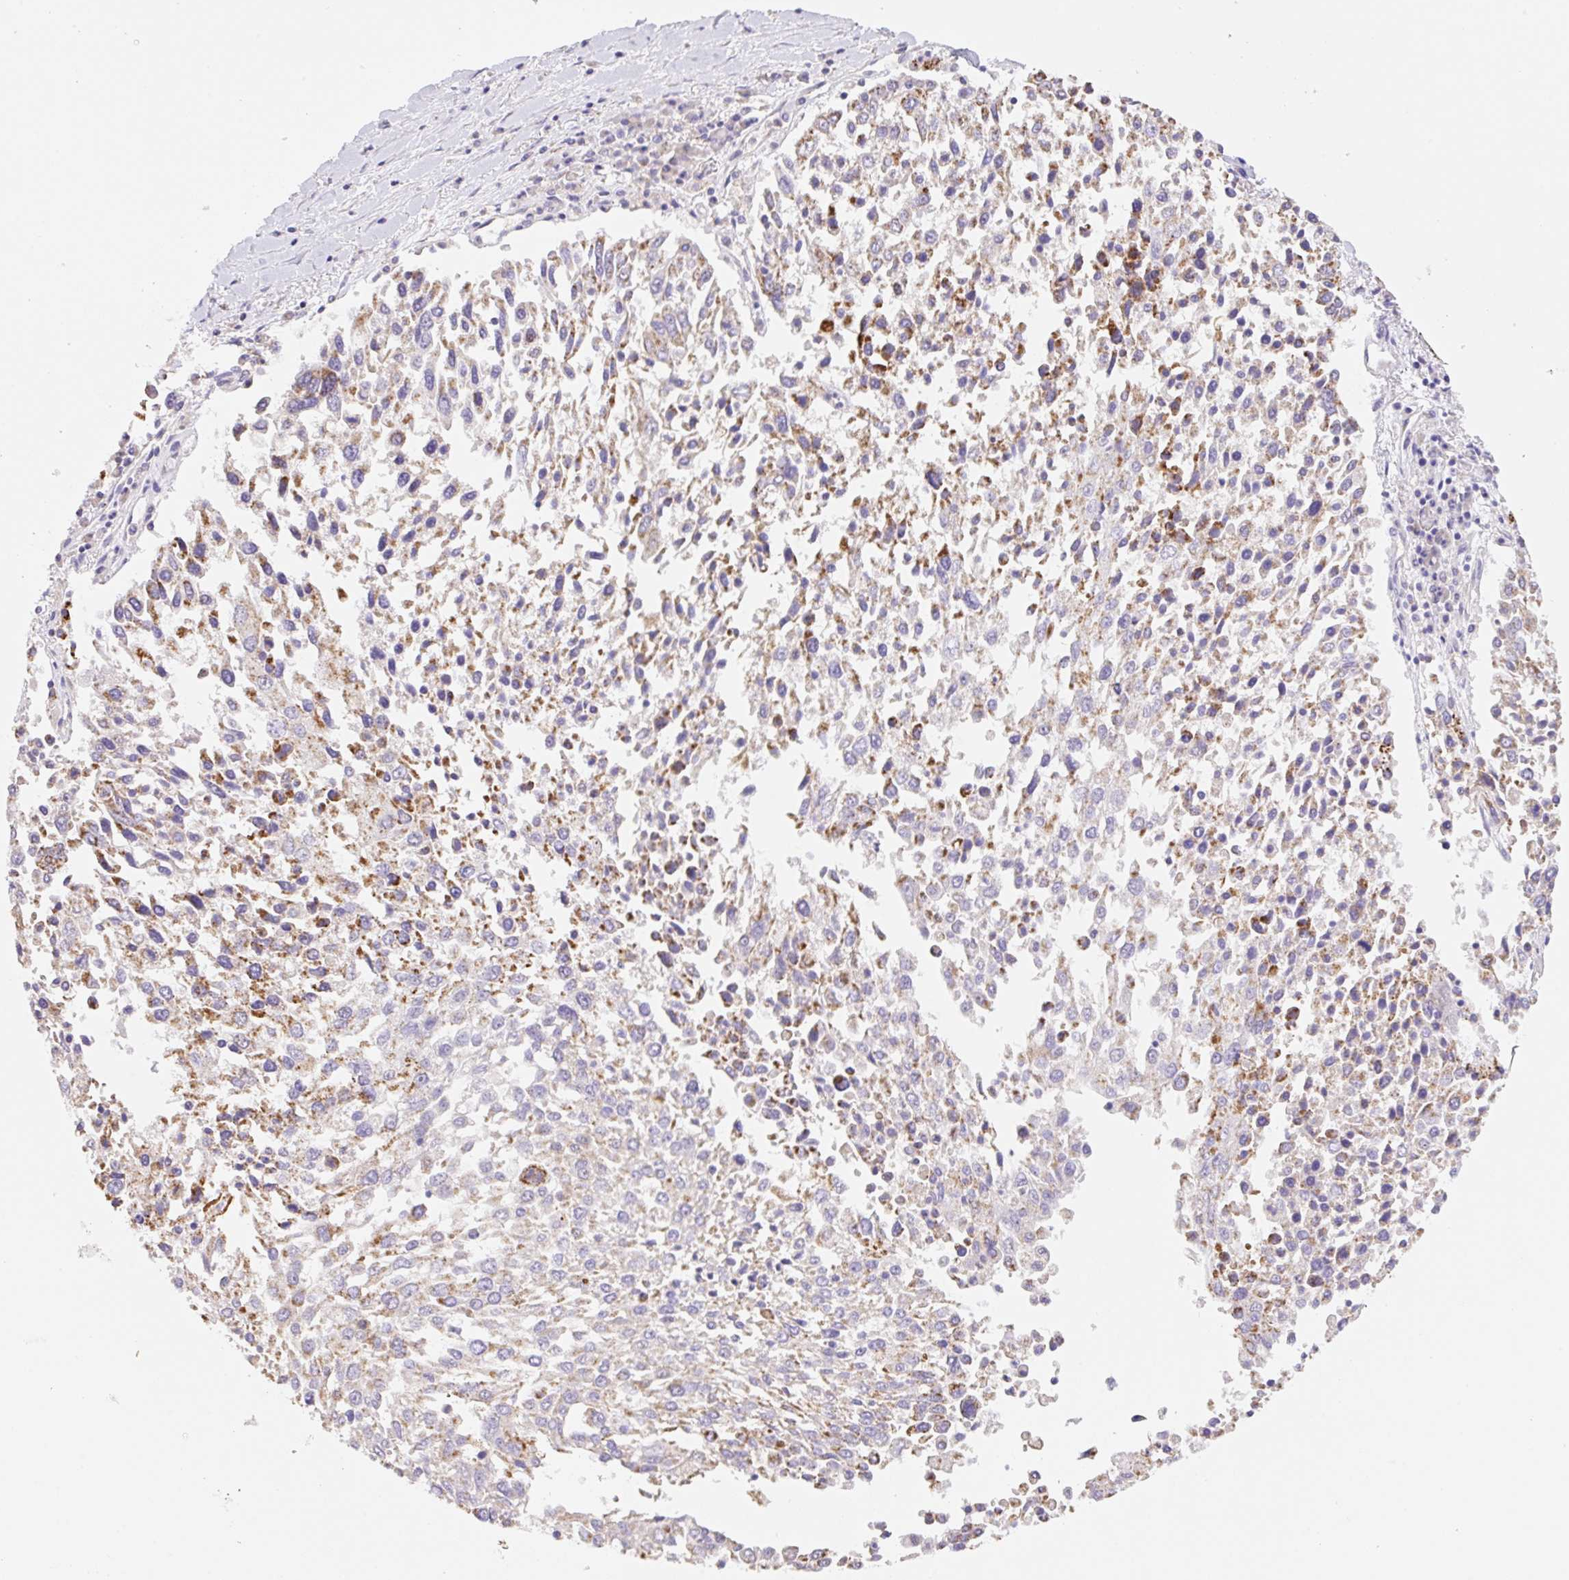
{"staining": {"intensity": "moderate", "quantity": "<25%", "location": "cytoplasmic/membranous"}, "tissue": "lung cancer", "cell_type": "Tumor cells", "image_type": "cancer", "snomed": [{"axis": "morphology", "description": "Squamous cell carcinoma, NOS"}, {"axis": "topography", "description": "Lung"}], "caption": "High-power microscopy captured an IHC image of lung cancer (squamous cell carcinoma), revealing moderate cytoplasmic/membranous positivity in about <25% of tumor cells. (brown staining indicates protein expression, while blue staining denotes nuclei).", "gene": "COPZ2", "patient": {"sex": "male", "age": 65}}